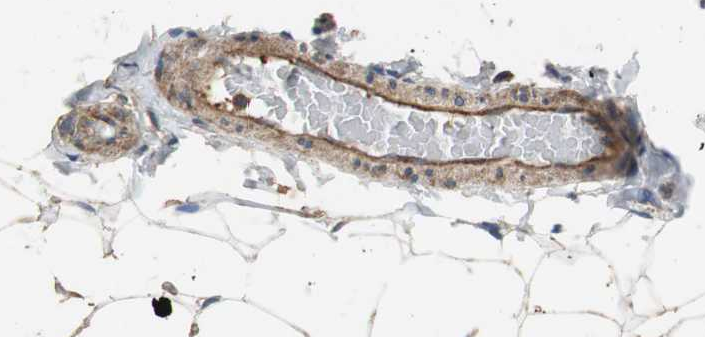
{"staining": {"intensity": "moderate", "quantity": ">75%", "location": "cytoplasmic/membranous"}, "tissue": "adipose tissue", "cell_type": "Adipocytes", "image_type": "normal", "snomed": [{"axis": "morphology", "description": "Normal tissue, NOS"}, {"axis": "topography", "description": "Soft tissue"}], "caption": "A brown stain shows moderate cytoplasmic/membranous positivity of a protein in adipocytes of unremarkable human adipose tissue. The protein is shown in brown color, while the nuclei are stained blue.", "gene": "PRKRA", "patient": {"sex": "male", "age": 26}}